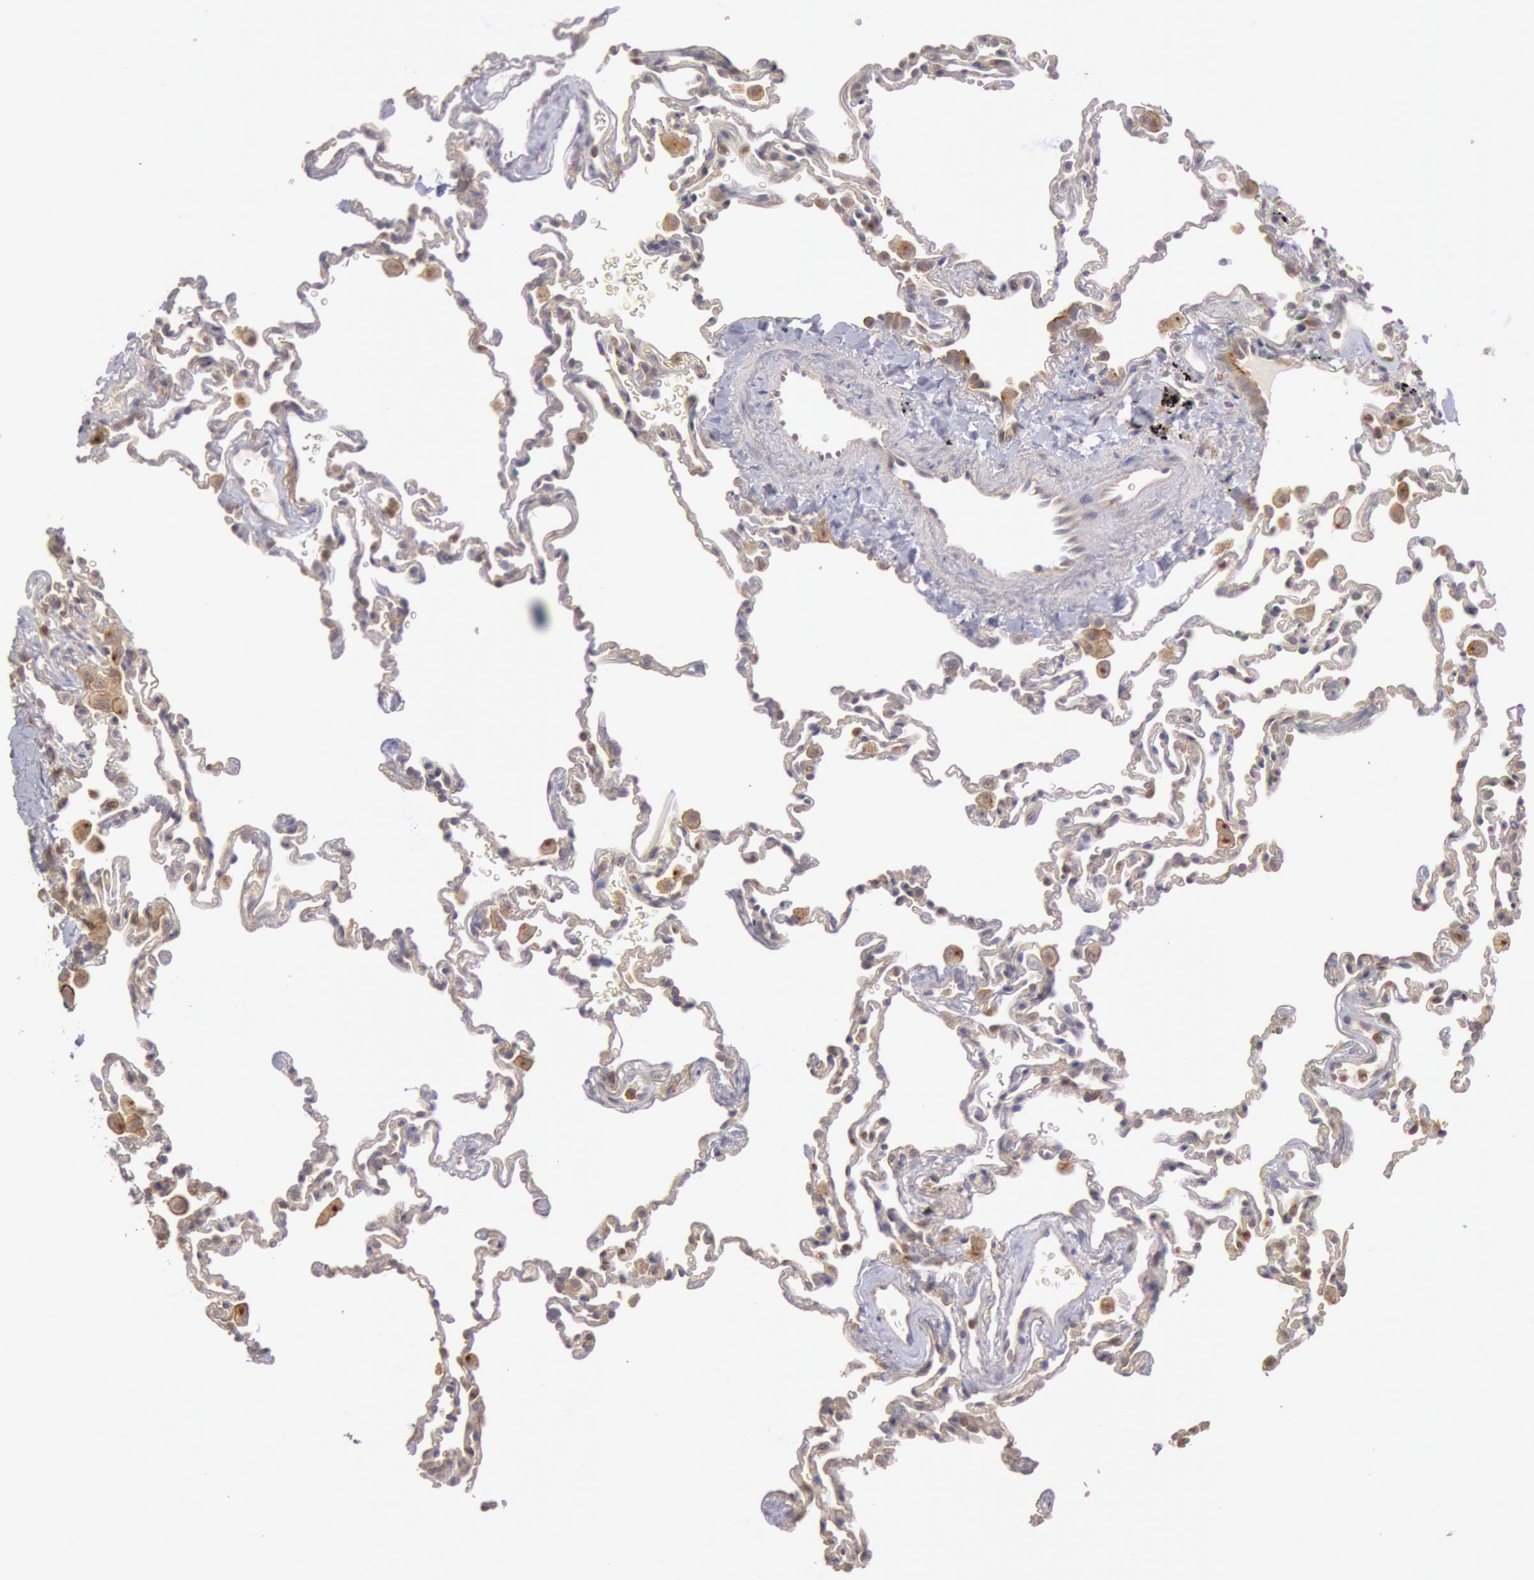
{"staining": {"intensity": "weak", "quantity": "25%-75%", "location": "cytoplasmic/membranous"}, "tissue": "lung", "cell_type": "Alveolar cells", "image_type": "normal", "snomed": [{"axis": "morphology", "description": "Normal tissue, NOS"}, {"axis": "topography", "description": "Lung"}], "caption": "Immunohistochemistry histopathology image of normal lung: human lung stained using IHC shows low levels of weak protein expression localized specifically in the cytoplasmic/membranous of alveolar cells, appearing as a cytoplasmic/membranous brown color.", "gene": "PLA2G6", "patient": {"sex": "male", "age": 59}}